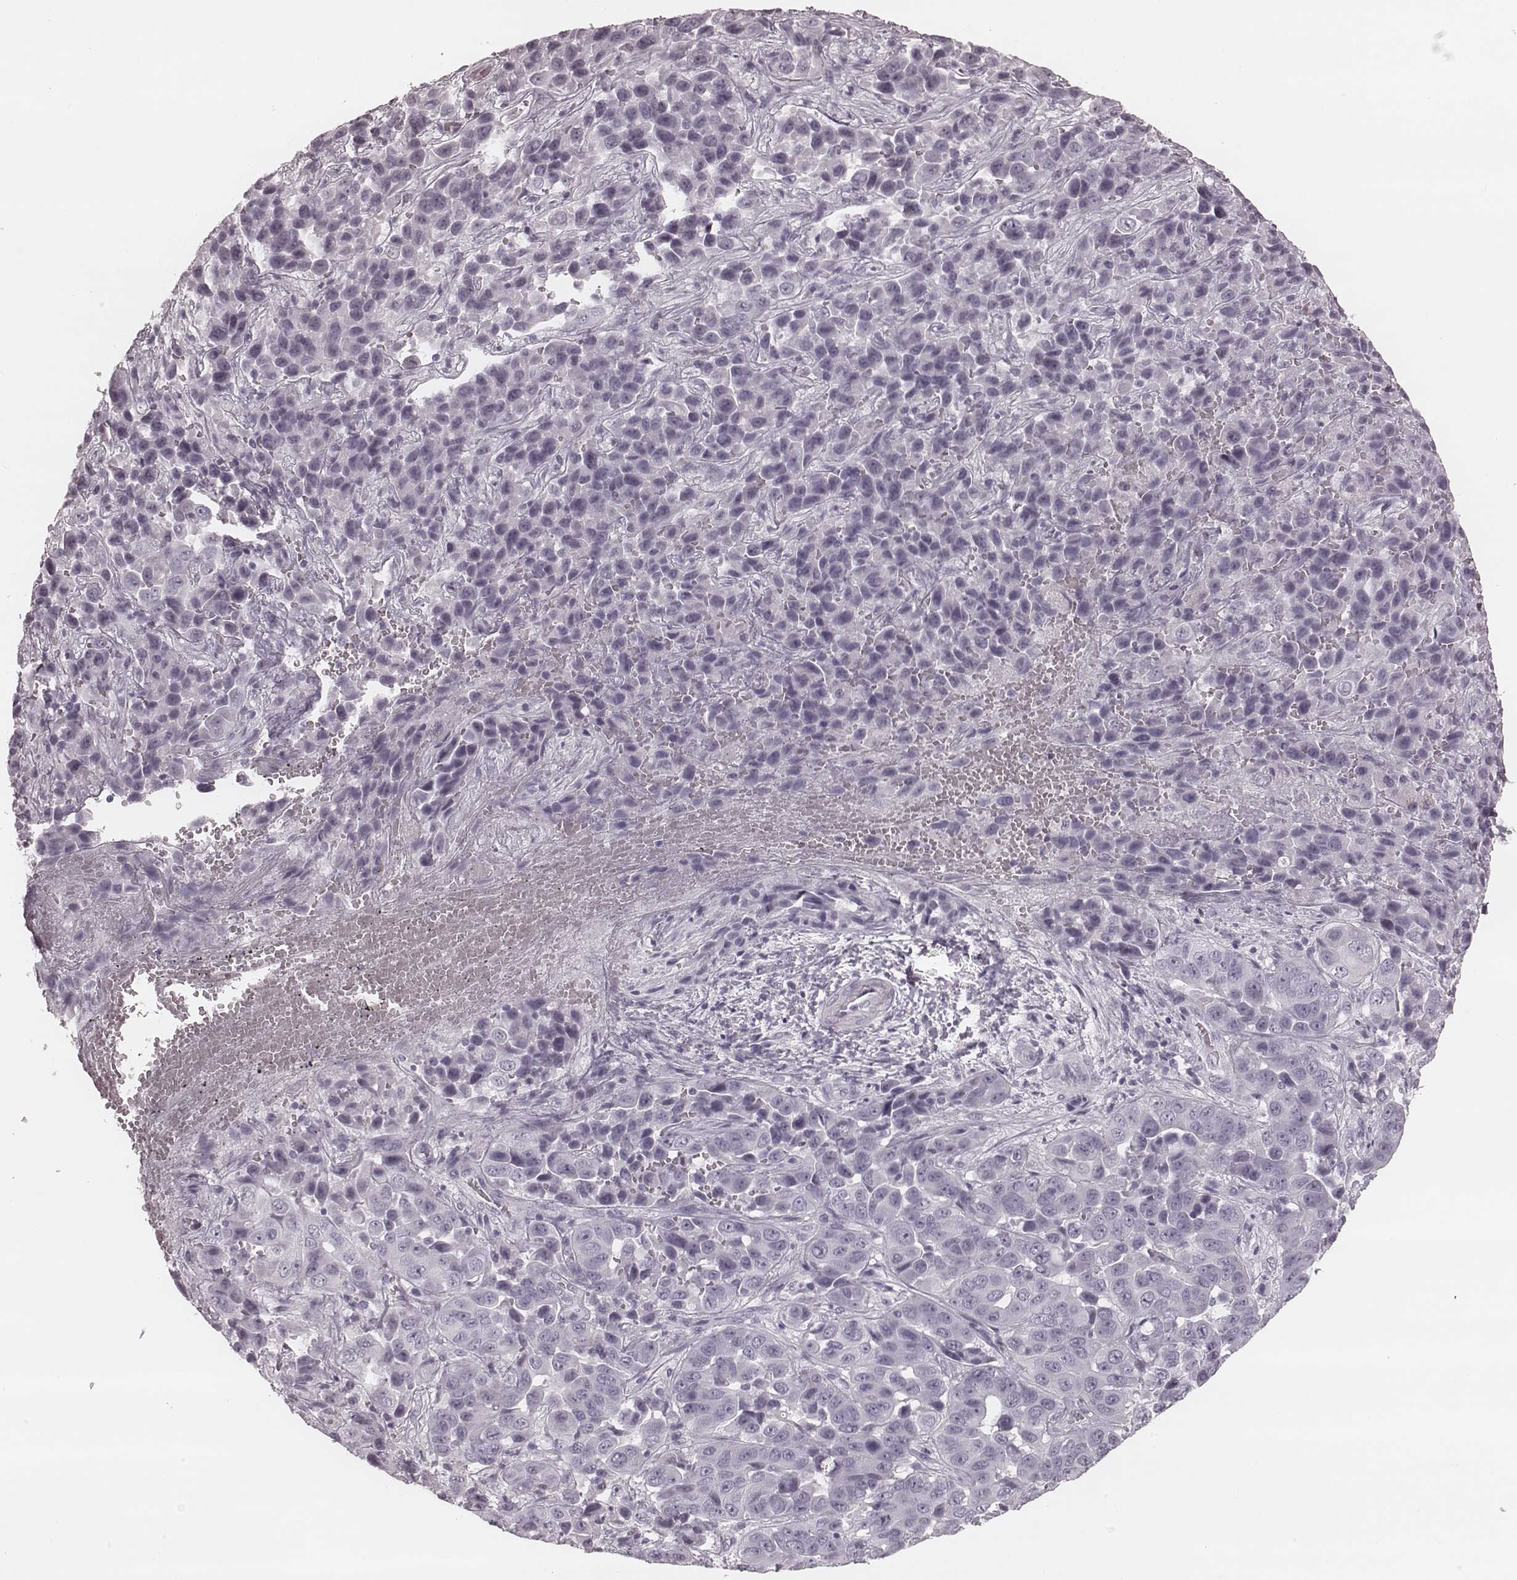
{"staining": {"intensity": "negative", "quantity": "none", "location": "none"}, "tissue": "liver cancer", "cell_type": "Tumor cells", "image_type": "cancer", "snomed": [{"axis": "morphology", "description": "Cholangiocarcinoma"}, {"axis": "topography", "description": "Liver"}], "caption": "Tumor cells show no significant positivity in liver cholangiocarcinoma.", "gene": "KRT74", "patient": {"sex": "female", "age": 52}}